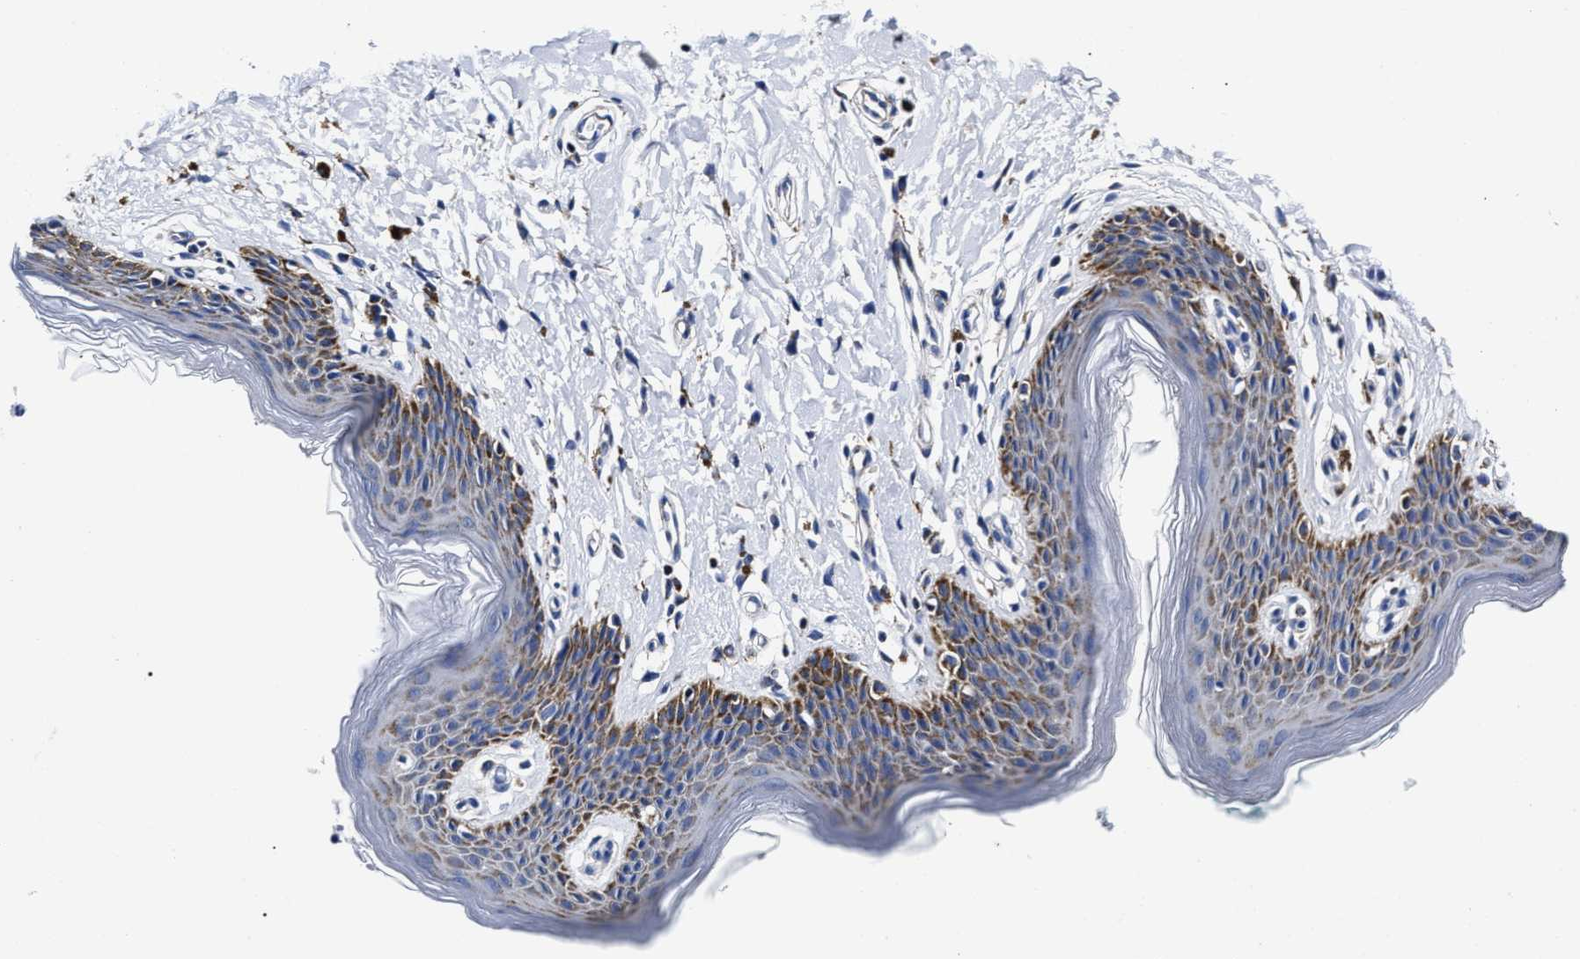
{"staining": {"intensity": "strong", "quantity": "25%-75%", "location": "cytoplasmic/membranous"}, "tissue": "skin", "cell_type": "Epidermal cells", "image_type": "normal", "snomed": [{"axis": "morphology", "description": "Normal tissue, NOS"}, {"axis": "topography", "description": "Vulva"}], "caption": "Immunohistochemical staining of benign skin exhibits 25%-75% levels of strong cytoplasmic/membranous protein positivity in approximately 25%-75% of epidermal cells. (DAB = brown stain, brightfield microscopy at high magnification).", "gene": "HINT2", "patient": {"sex": "female", "age": 66}}